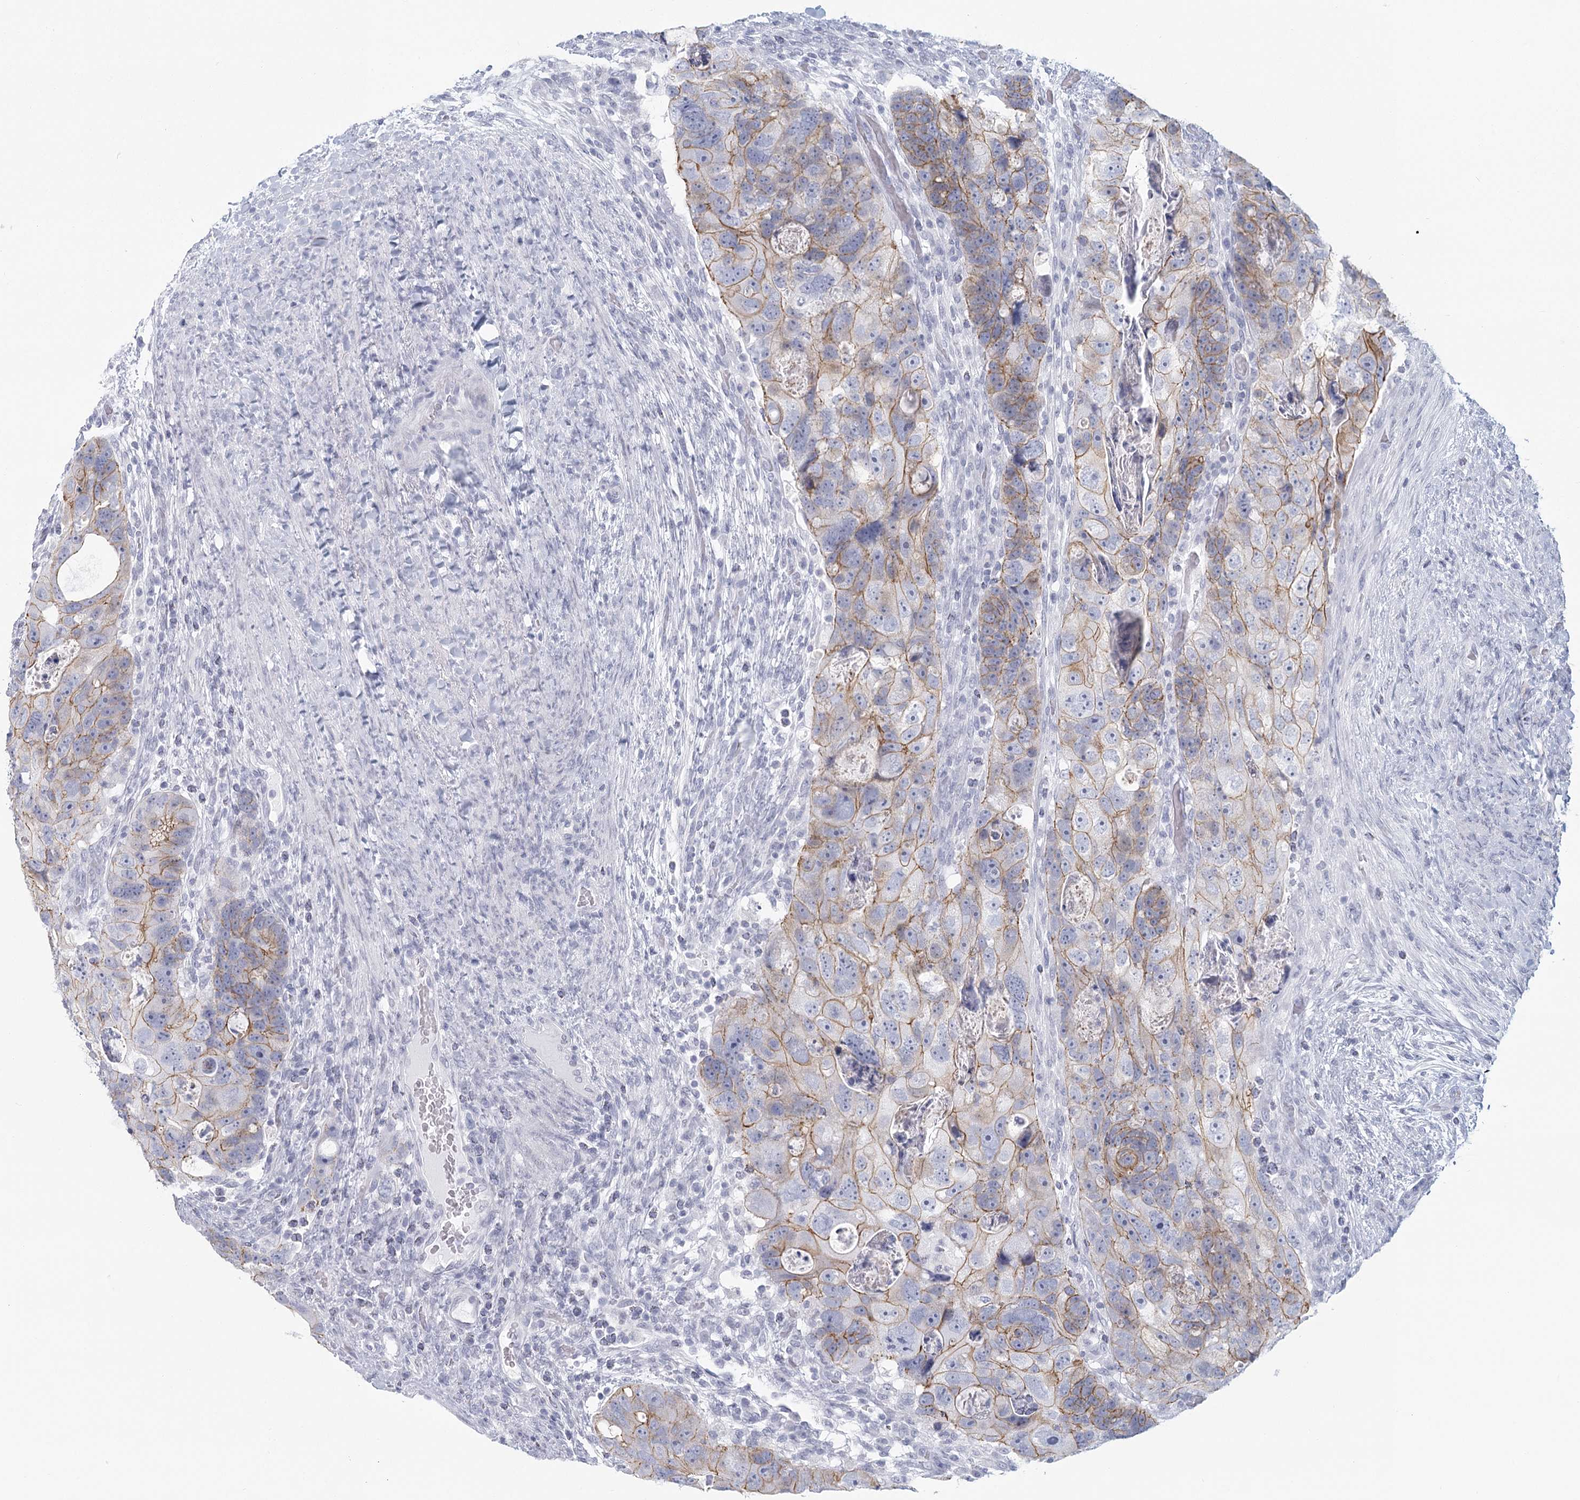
{"staining": {"intensity": "moderate", "quantity": ">75%", "location": "cytoplasmic/membranous"}, "tissue": "colorectal cancer", "cell_type": "Tumor cells", "image_type": "cancer", "snomed": [{"axis": "morphology", "description": "Adenocarcinoma, NOS"}, {"axis": "topography", "description": "Rectum"}], "caption": "Immunohistochemical staining of human colorectal cancer (adenocarcinoma) demonstrates medium levels of moderate cytoplasmic/membranous staining in approximately >75% of tumor cells.", "gene": "WNT8B", "patient": {"sex": "male", "age": 59}}